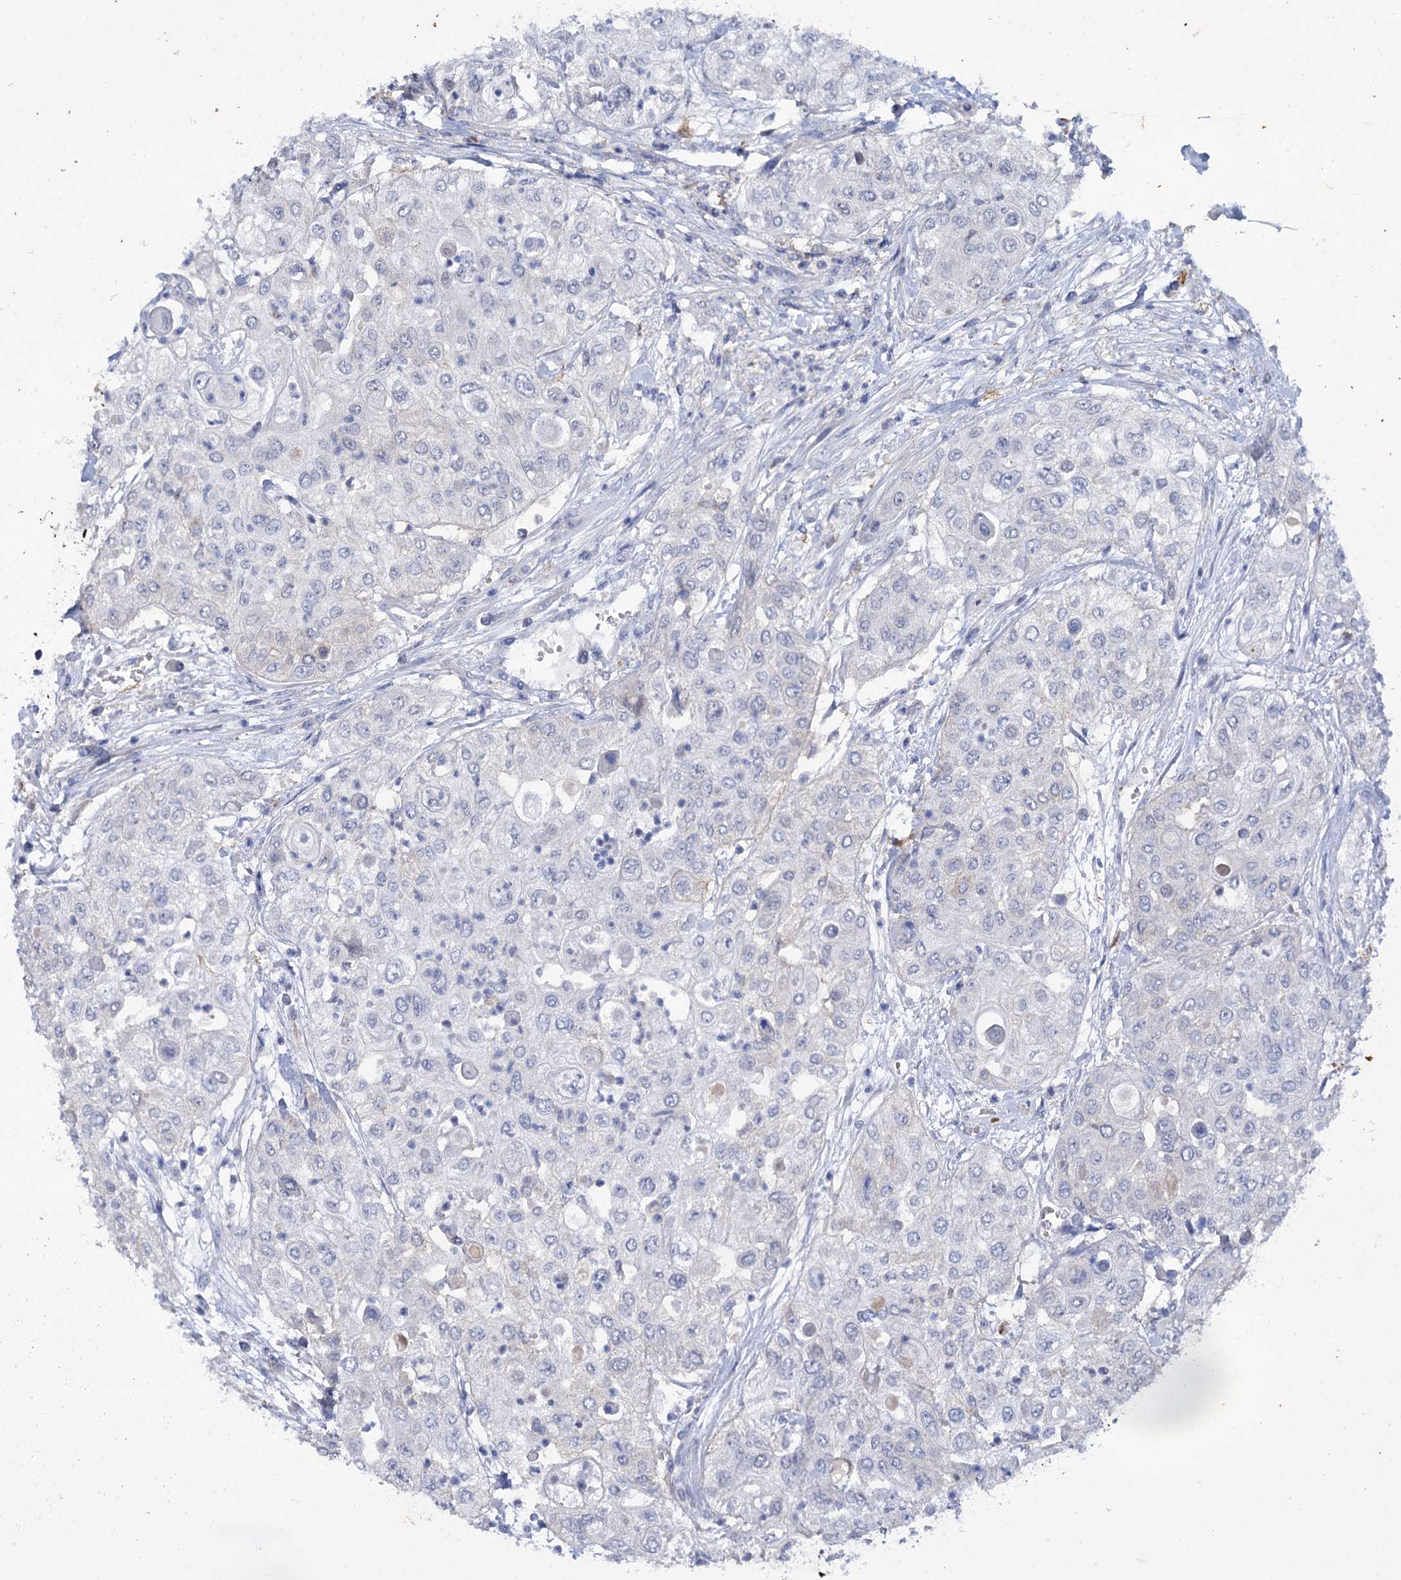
{"staining": {"intensity": "negative", "quantity": "none", "location": "none"}, "tissue": "urothelial cancer", "cell_type": "Tumor cells", "image_type": "cancer", "snomed": [{"axis": "morphology", "description": "Urothelial carcinoma, High grade"}, {"axis": "topography", "description": "Urinary bladder"}], "caption": "This photomicrograph is of urothelial cancer stained with immunohistochemistry (IHC) to label a protein in brown with the nuclei are counter-stained blue. There is no staining in tumor cells.", "gene": "MID1IP1", "patient": {"sex": "female", "age": 79}}